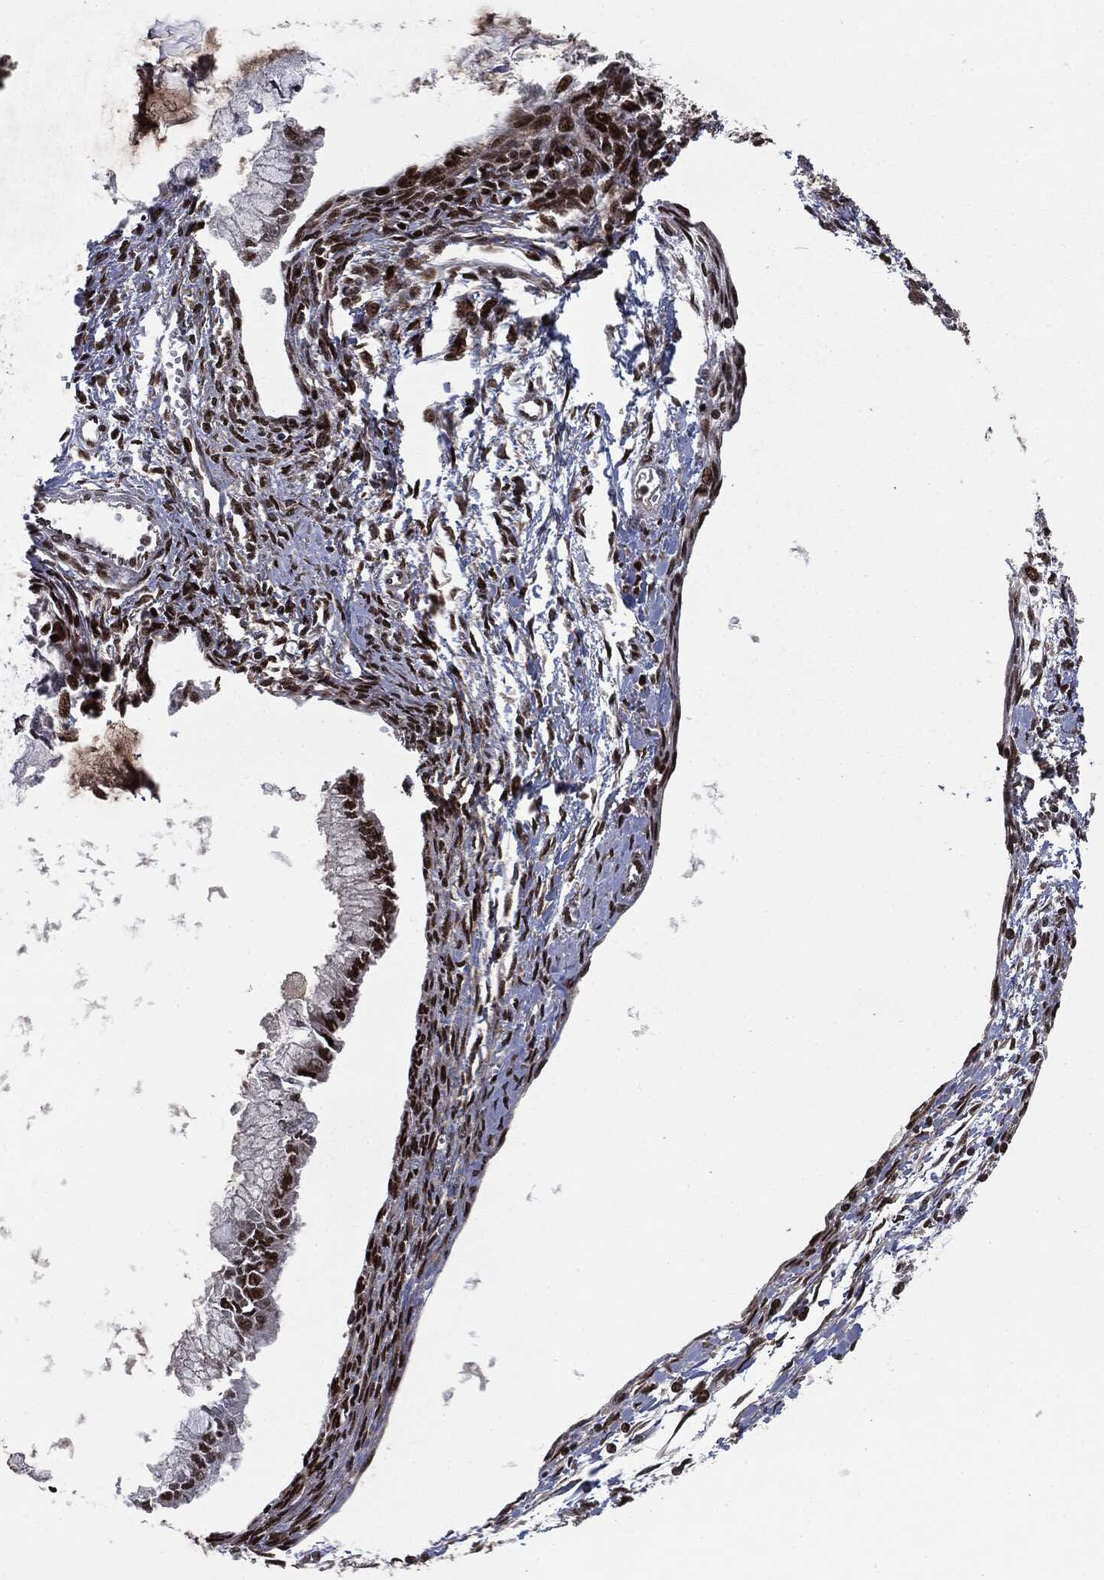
{"staining": {"intensity": "strong", "quantity": ">75%", "location": "nuclear"}, "tissue": "ovarian cancer", "cell_type": "Tumor cells", "image_type": "cancer", "snomed": [{"axis": "morphology", "description": "Cystadenocarcinoma, mucinous, NOS"}, {"axis": "topography", "description": "Ovary"}], "caption": "A photomicrograph showing strong nuclear expression in approximately >75% of tumor cells in ovarian cancer (mucinous cystadenocarcinoma), as visualized by brown immunohistochemical staining.", "gene": "DVL2", "patient": {"sex": "female", "age": 34}}